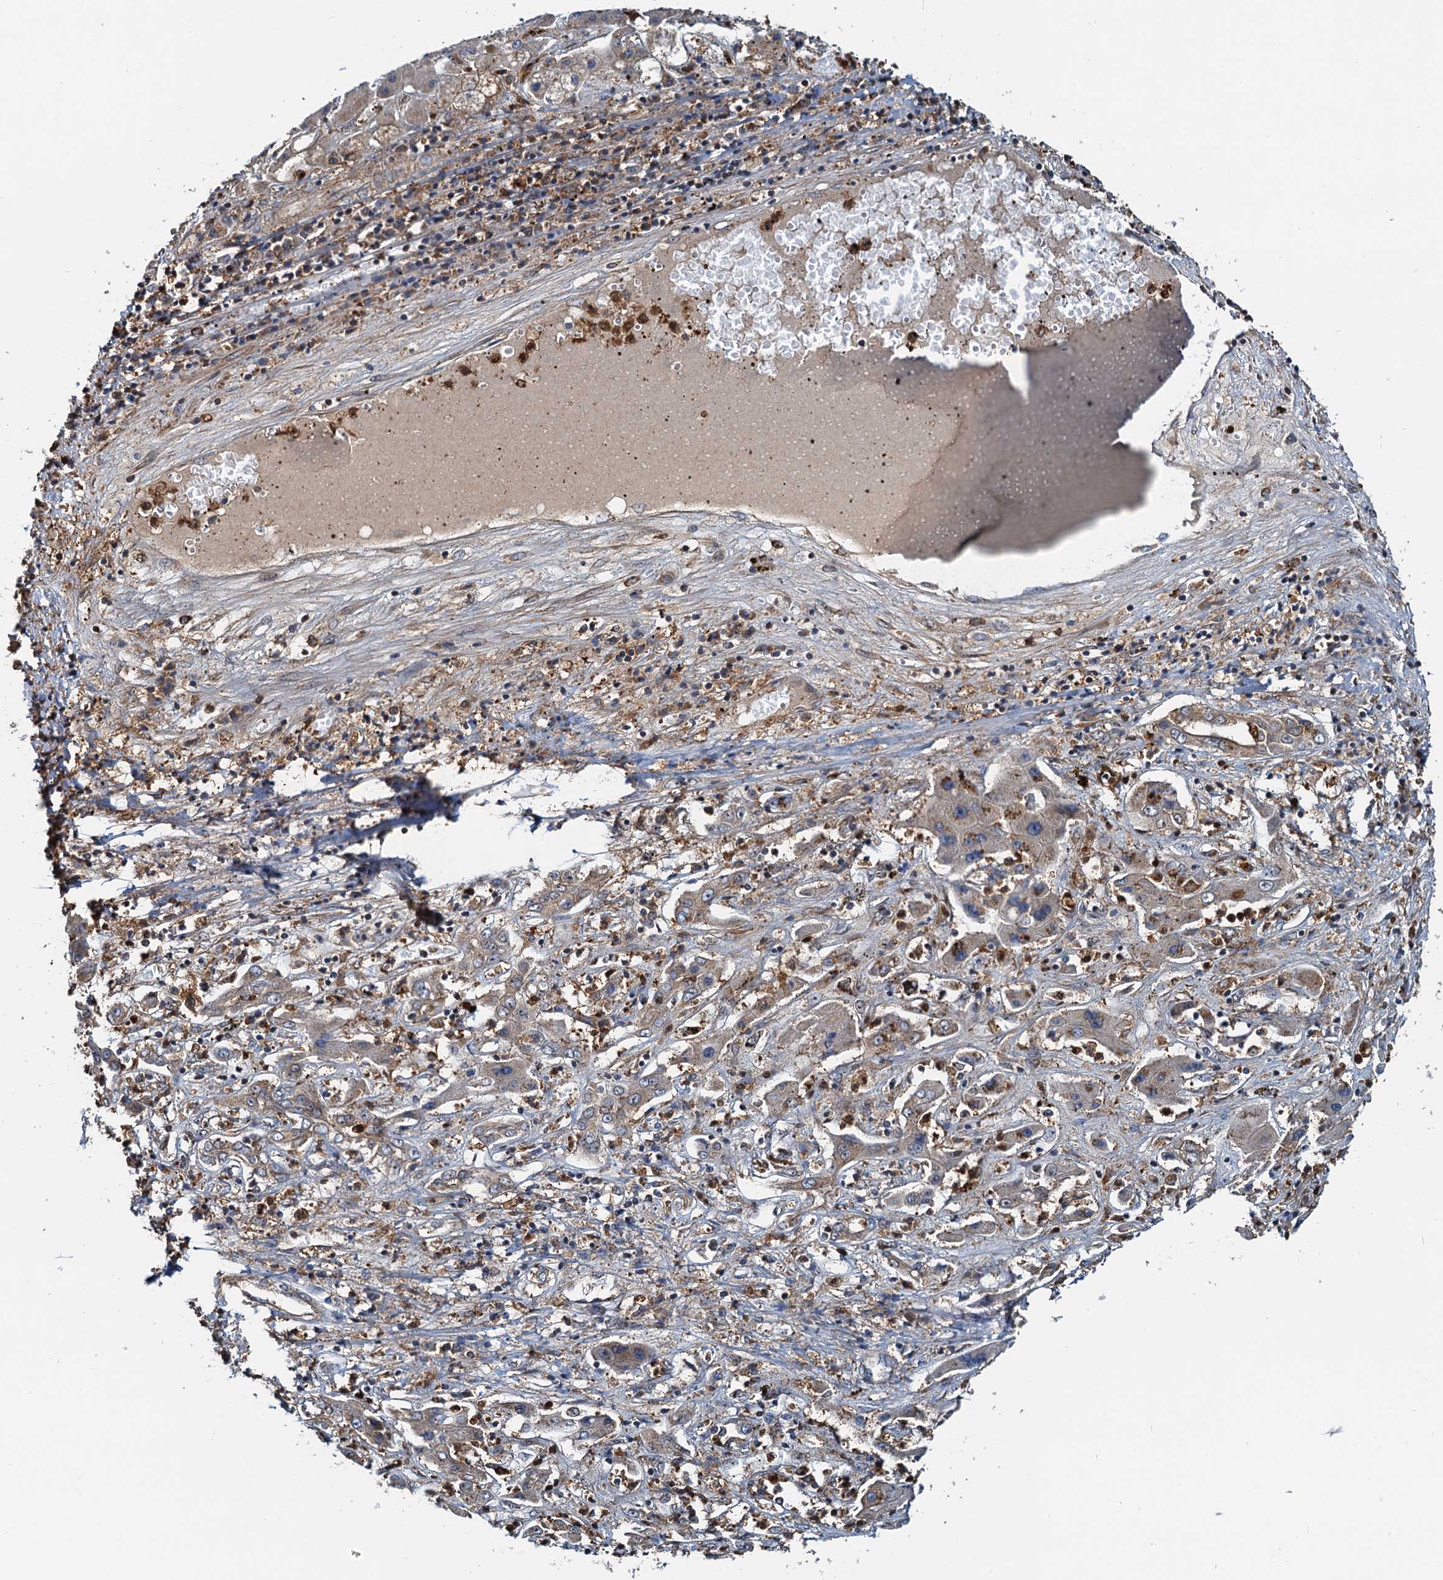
{"staining": {"intensity": "weak", "quantity": "25%-75%", "location": "cytoplasmic/membranous"}, "tissue": "liver cancer", "cell_type": "Tumor cells", "image_type": "cancer", "snomed": [{"axis": "morphology", "description": "Cholangiocarcinoma"}, {"axis": "topography", "description": "Liver"}], "caption": "The immunohistochemical stain highlights weak cytoplasmic/membranous expression in tumor cells of liver cholangiocarcinoma tissue. (IHC, brightfield microscopy, high magnification).", "gene": "USP6NL", "patient": {"sex": "male", "age": 67}}